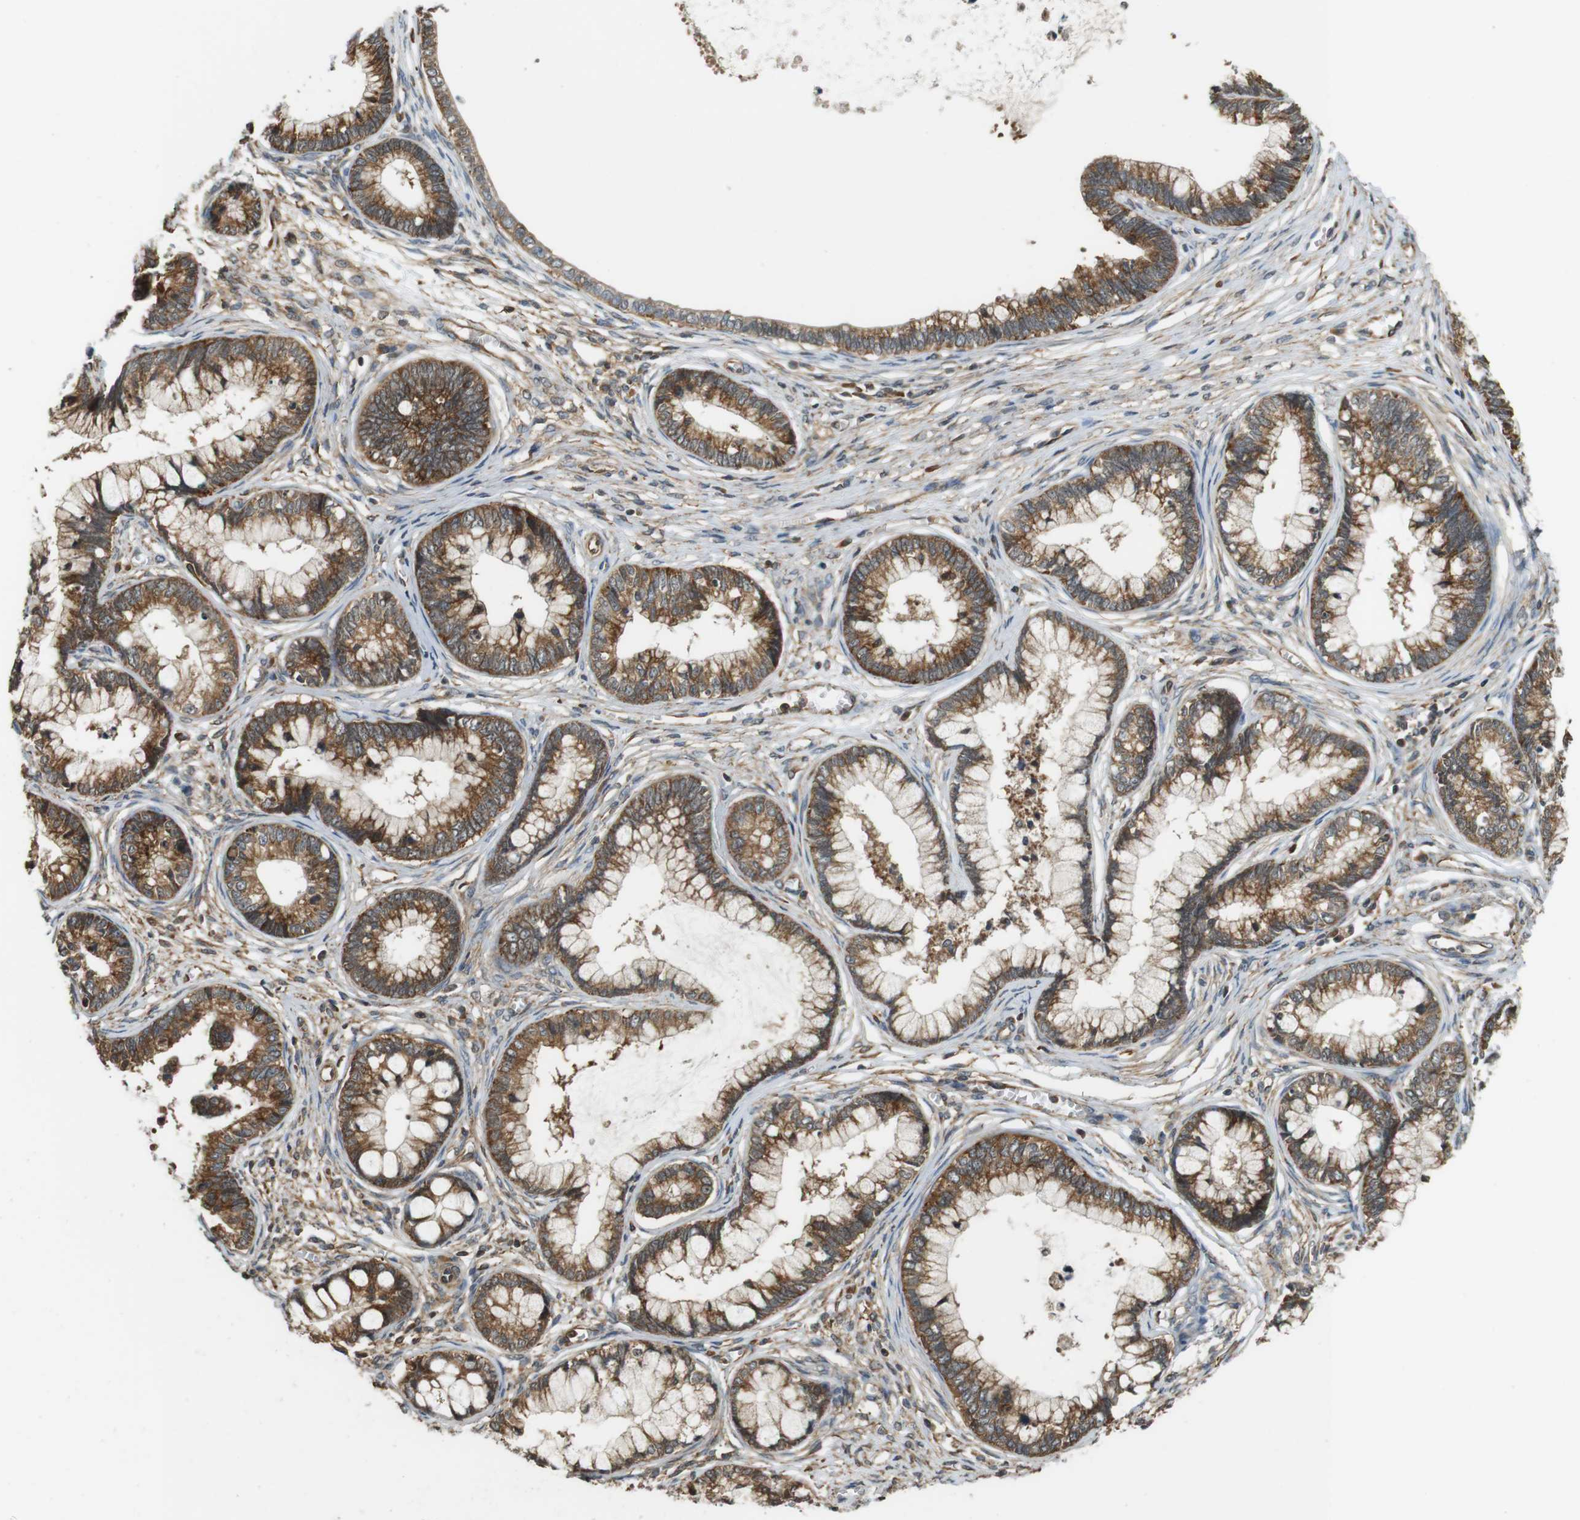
{"staining": {"intensity": "moderate", "quantity": ">75%", "location": "cytoplasmic/membranous"}, "tissue": "cervical cancer", "cell_type": "Tumor cells", "image_type": "cancer", "snomed": [{"axis": "morphology", "description": "Adenocarcinoma, NOS"}, {"axis": "topography", "description": "Cervix"}], "caption": "Immunohistochemical staining of human cervical cancer (adenocarcinoma) shows medium levels of moderate cytoplasmic/membranous protein expression in about >75% of tumor cells. (DAB (3,3'-diaminobenzidine) = brown stain, brightfield microscopy at high magnification).", "gene": "PA2G4", "patient": {"sex": "female", "age": 44}}